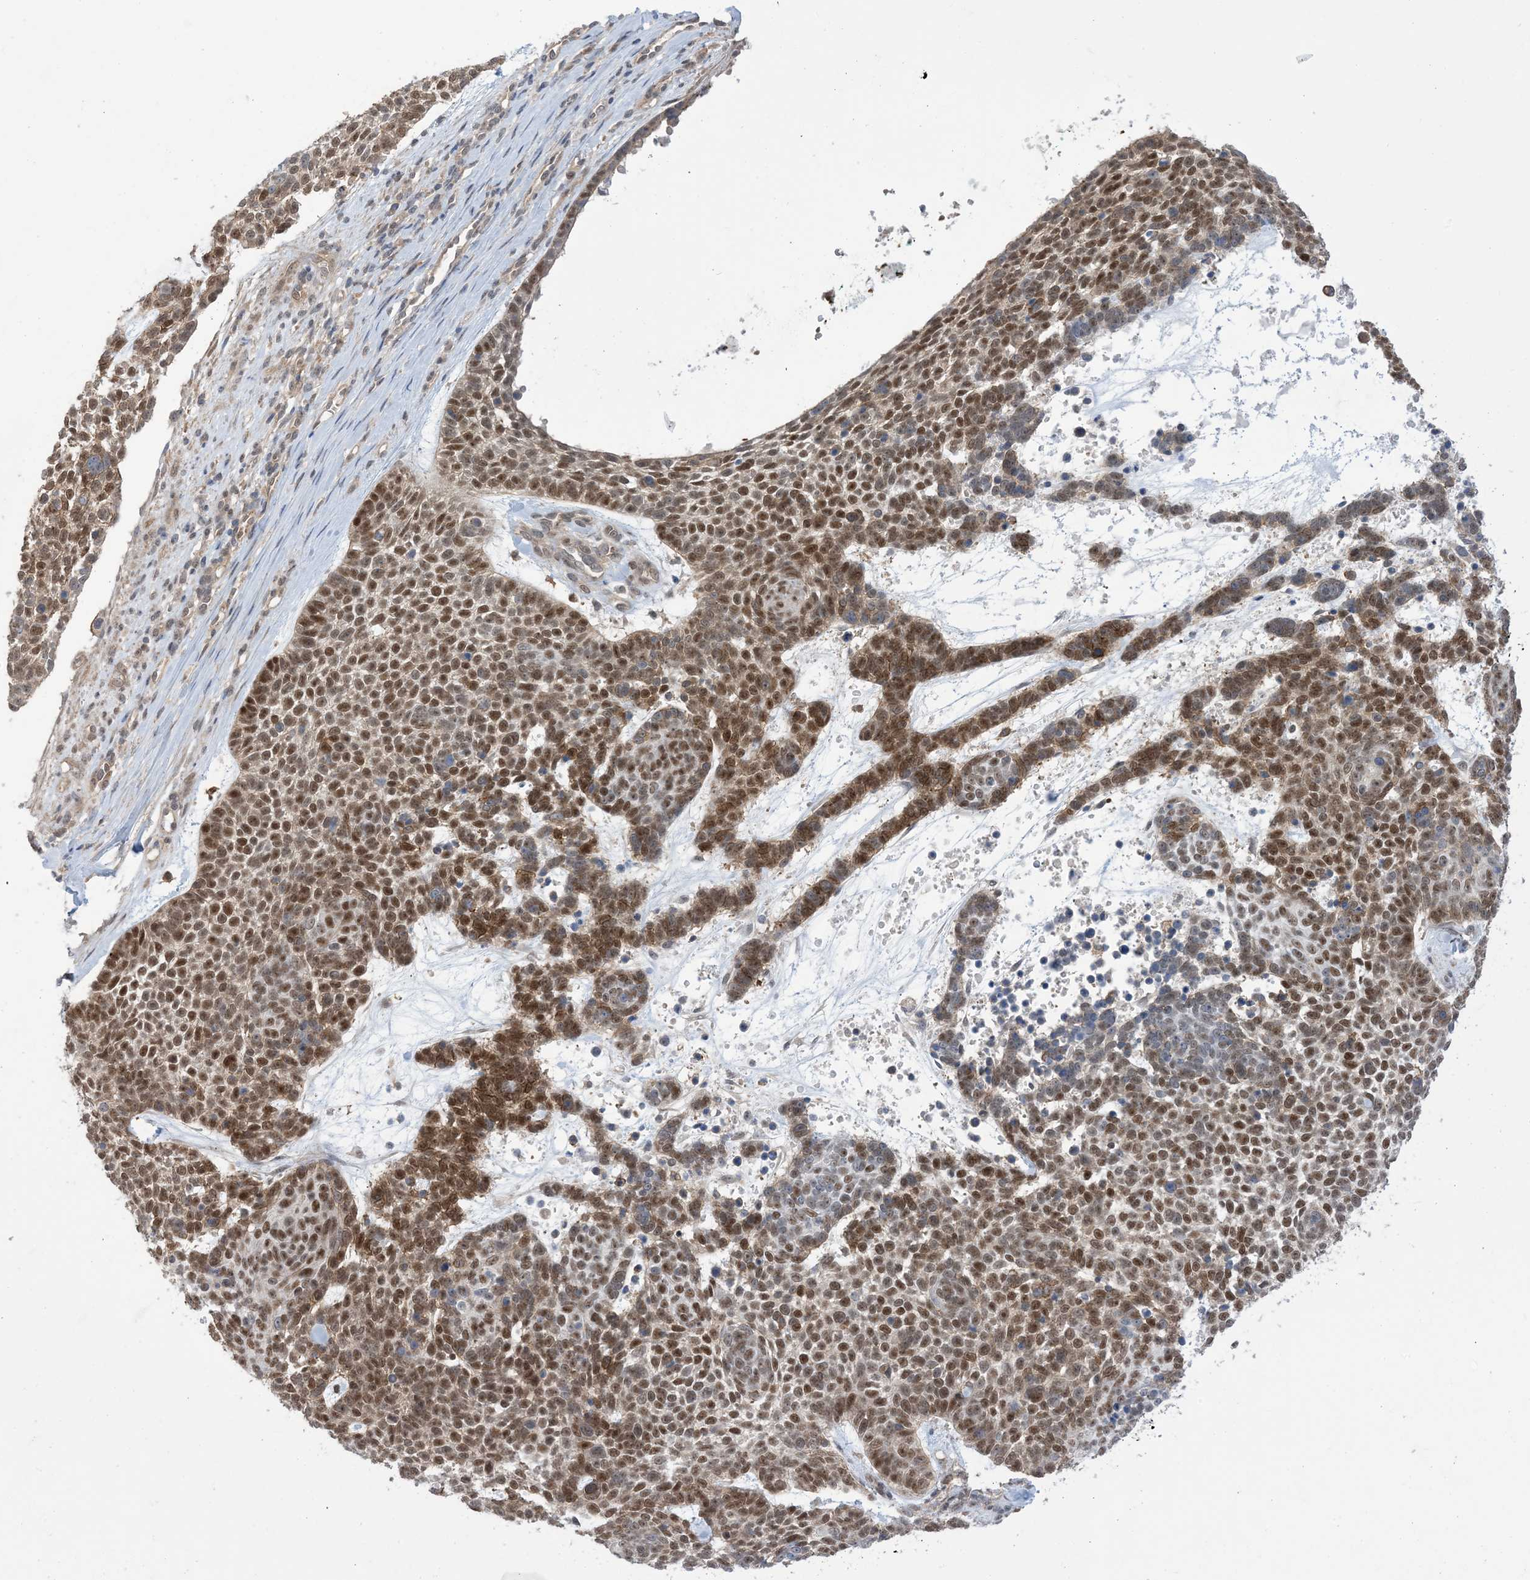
{"staining": {"intensity": "moderate", "quantity": ">75%", "location": "nuclear"}, "tissue": "skin cancer", "cell_type": "Tumor cells", "image_type": "cancer", "snomed": [{"axis": "morphology", "description": "Basal cell carcinoma"}, {"axis": "topography", "description": "Skin"}], "caption": "Protein expression analysis of skin cancer (basal cell carcinoma) reveals moderate nuclear expression in approximately >75% of tumor cells. (brown staining indicates protein expression, while blue staining denotes nuclei).", "gene": "ZNF8", "patient": {"sex": "female", "age": 81}}